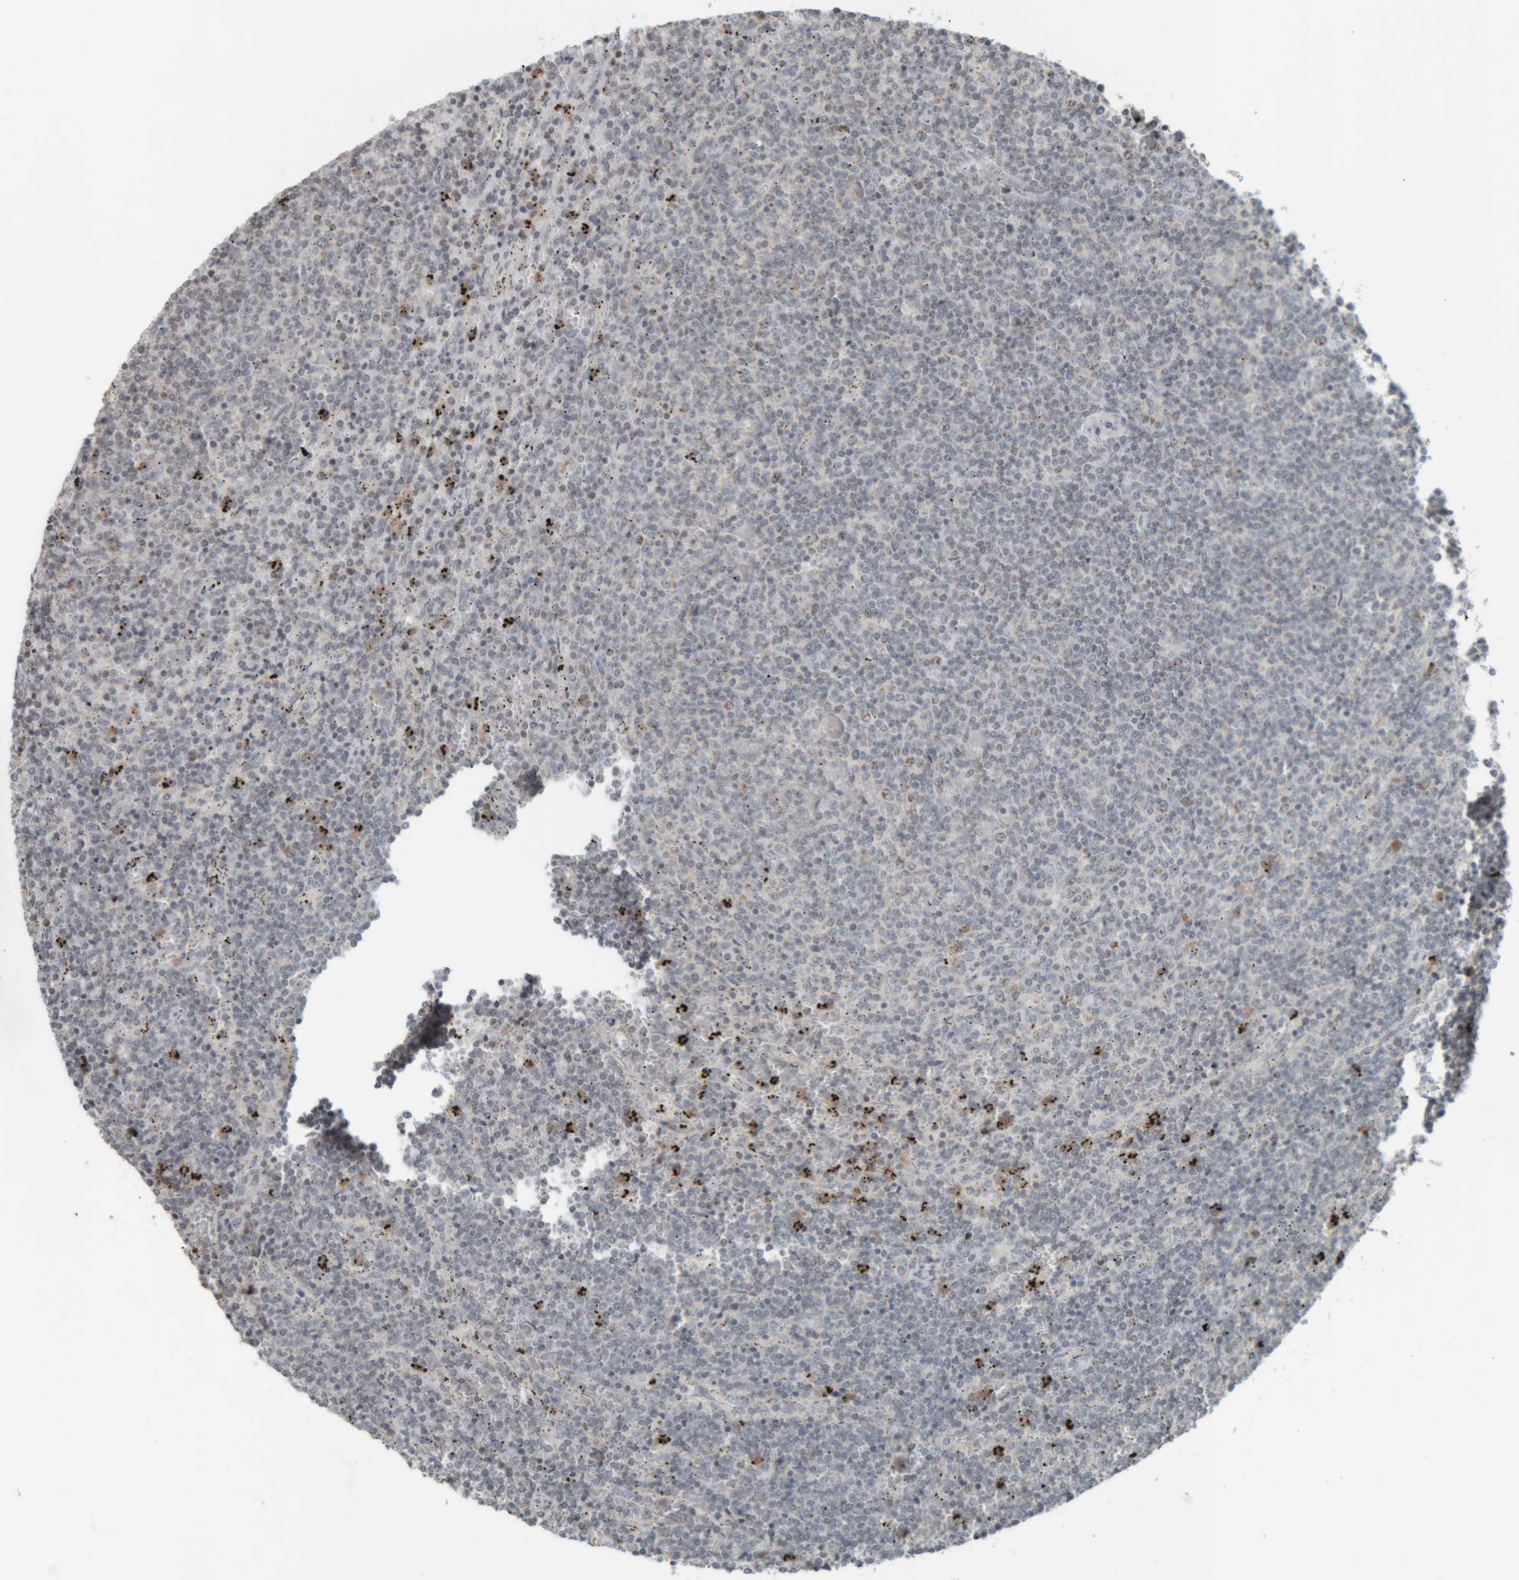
{"staining": {"intensity": "negative", "quantity": "none", "location": "none"}, "tissue": "lymphoma", "cell_type": "Tumor cells", "image_type": "cancer", "snomed": [{"axis": "morphology", "description": "Malignant lymphoma, non-Hodgkin's type, Low grade"}, {"axis": "topography", "description": "Spleen"}], "caption": "Human lymphoma stained for a protein using IHC reveals no staining in tumor cells.", "gene": "RPF1", "patient": {"sex": "female", "age": 50}}